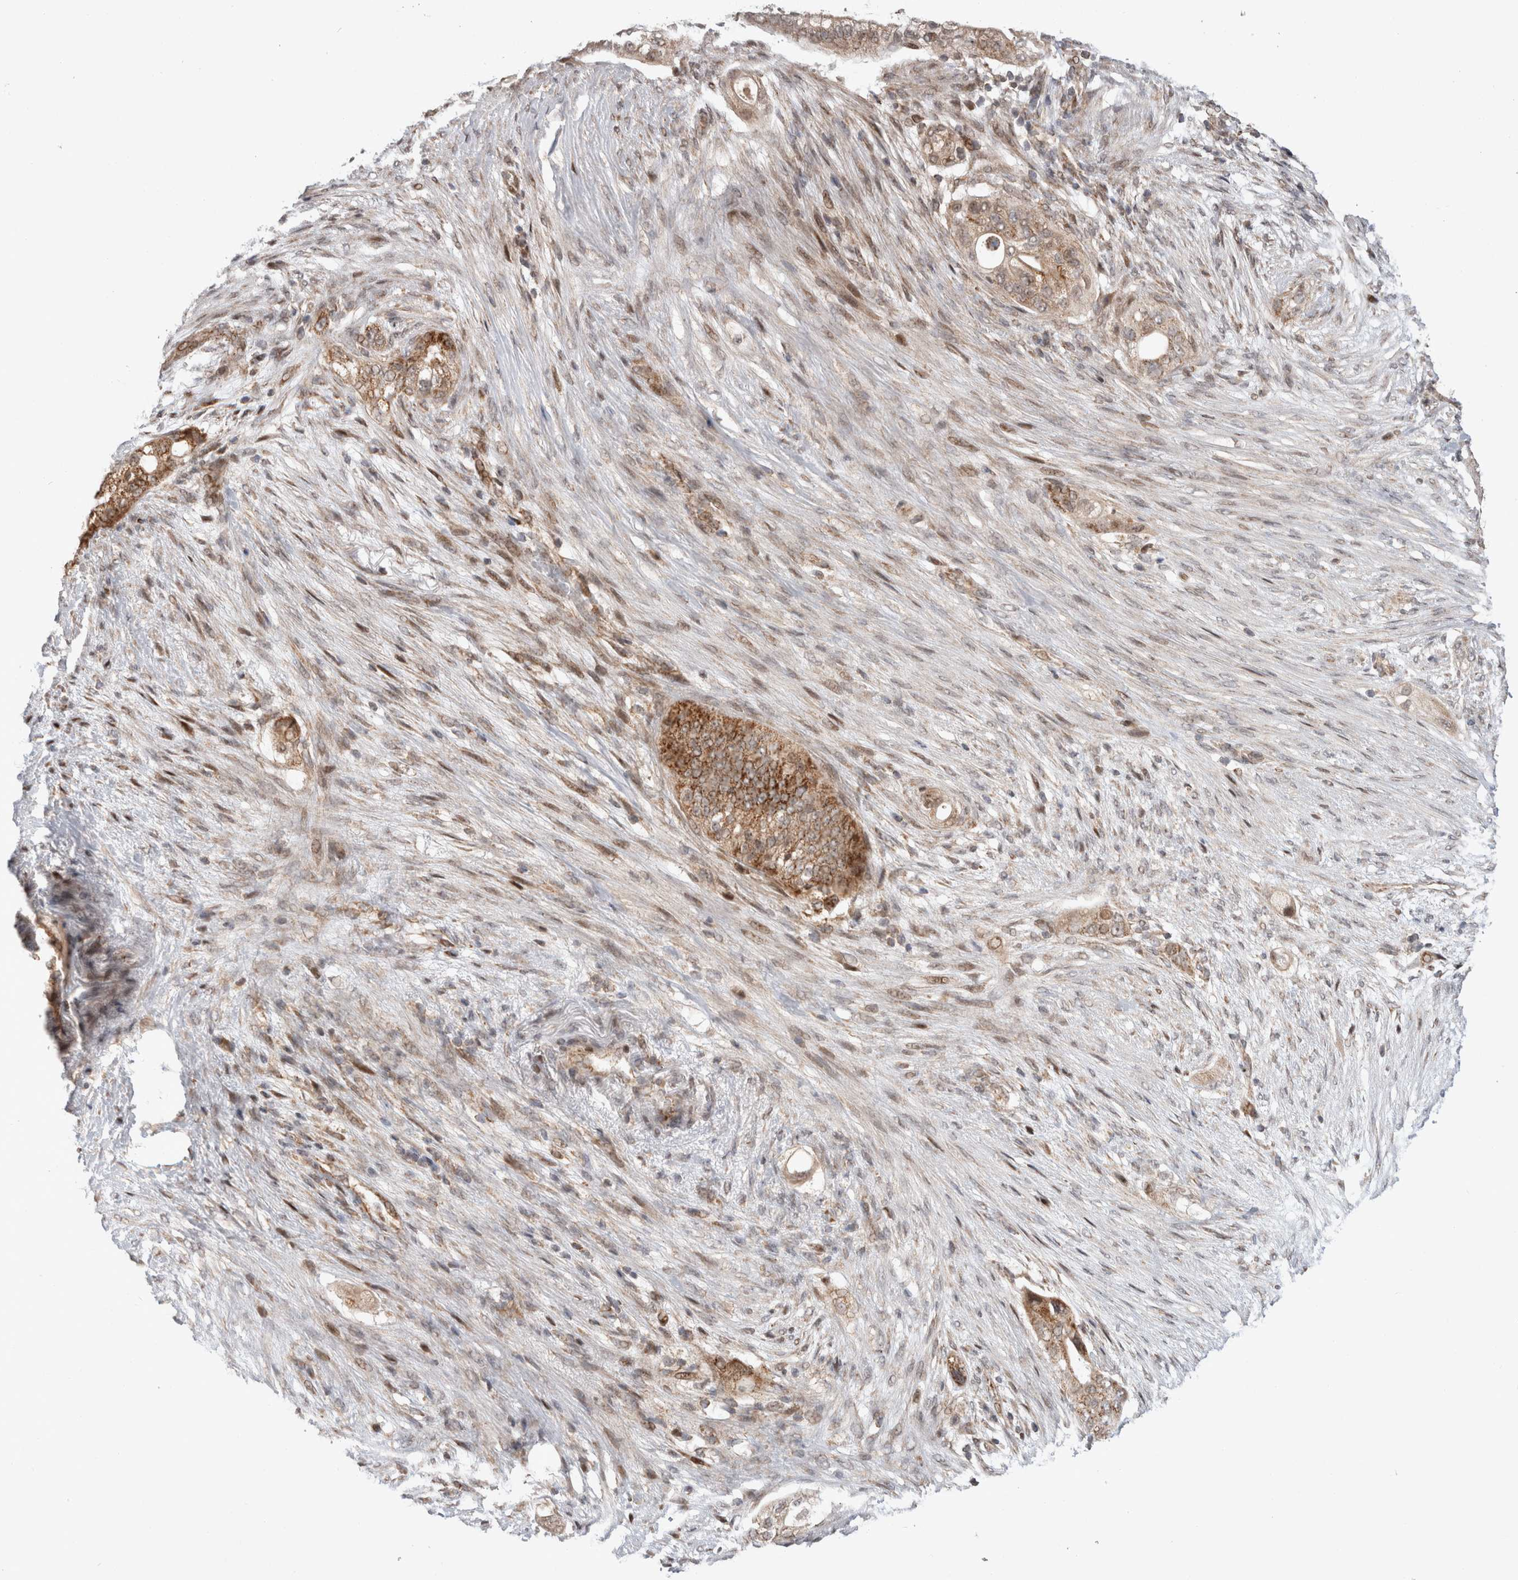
{"staining": {"intensity": "strong", "quantity": ">75%", "location": "cytoplasmic/membranous"}, "tissue": "pancreatic cancer", "cell_type": "Tumor cells", "image_type": "cancer", "snomed": [{"axis": "morphology", "description": "Adenocarcinoma, NOS"}, {"axis": "topography", "description": "Pancreas"}], "caption": "Tumor cells display high levels of strong cytoplasmic/membranous staining in about >75% of cells in human pancreatic adenocarcinoma. (DAB (3,3'-diaminobenzidine) IHC, brown staining for protein, blue staining for nuclei).", "gene": "MRPL37", "patient": {"sex": "male", "age": 53}}